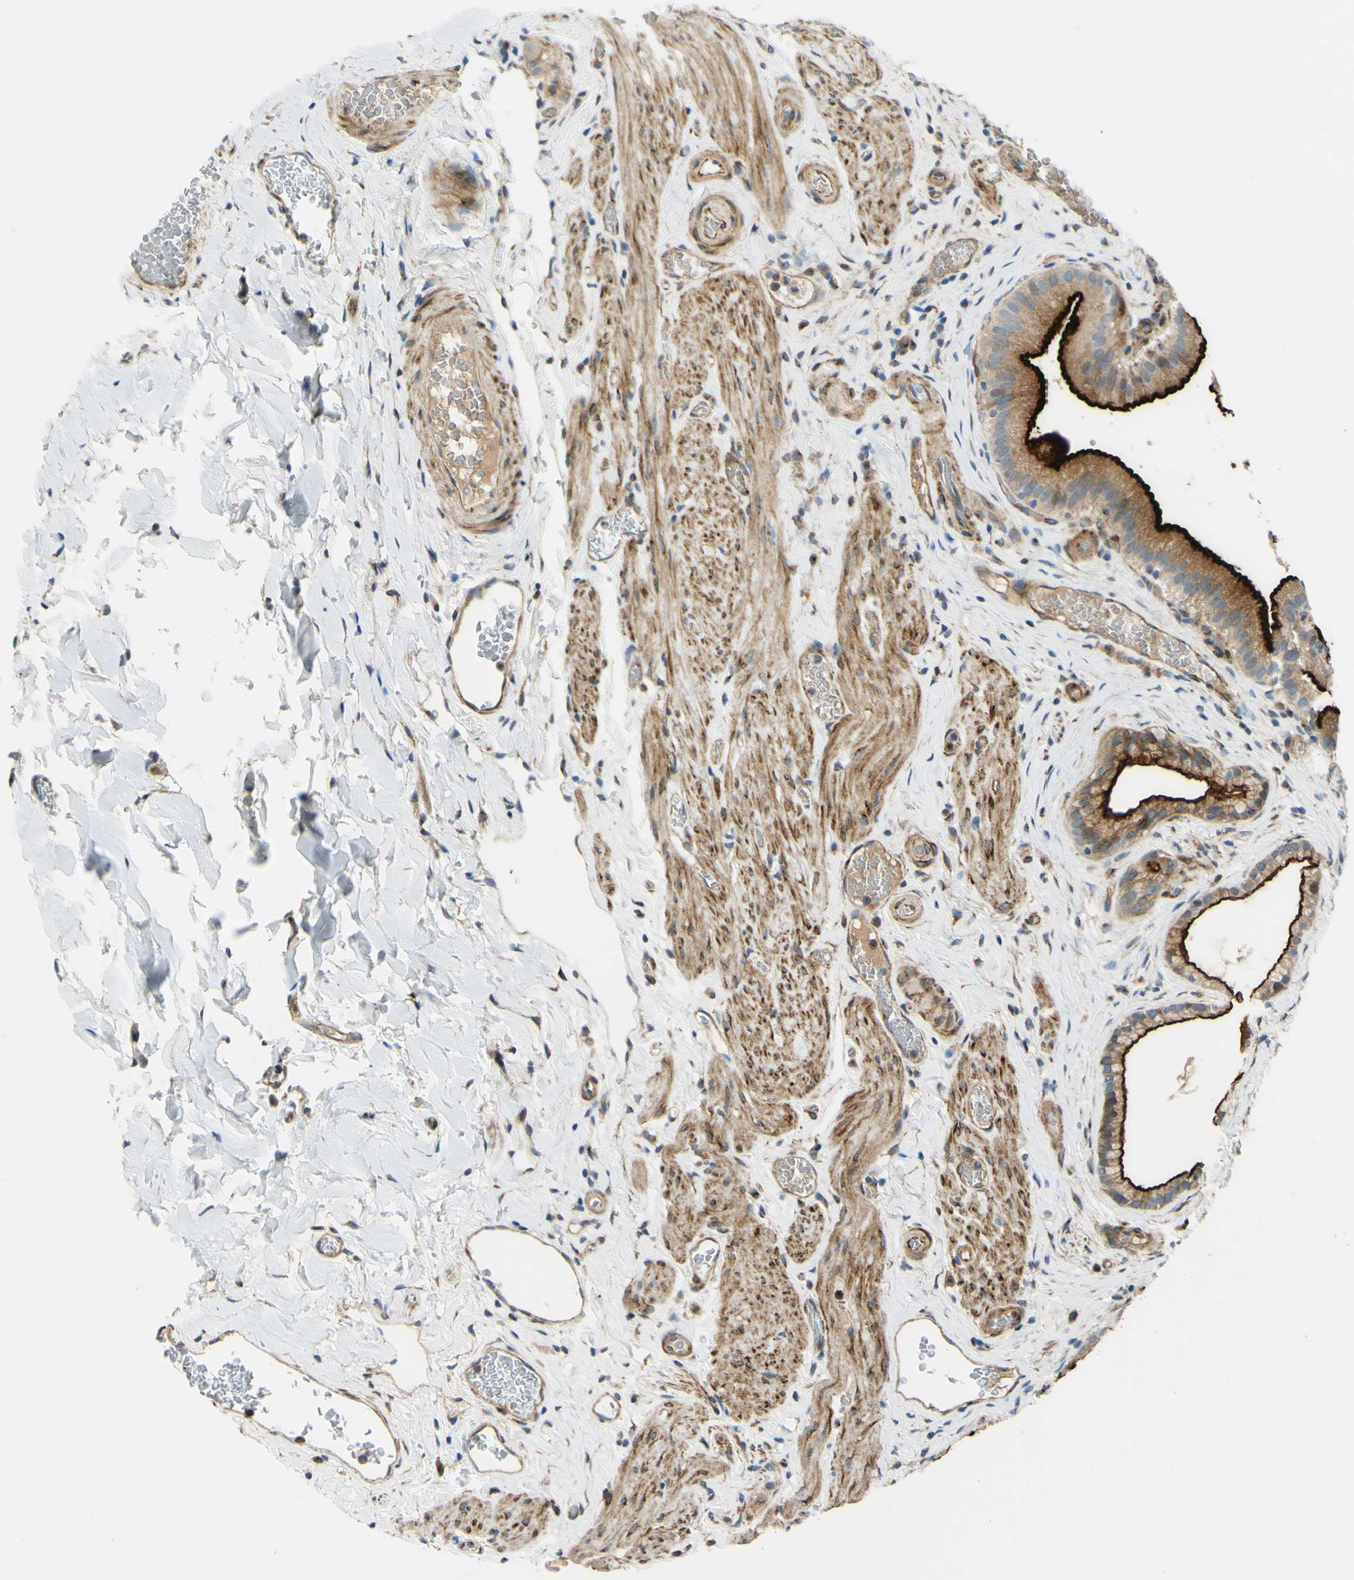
{"staining": {"intensity": "moderate", "quantity": ">75%", "location": "cytoplasmic/membranous"}, "tissue": "gallbladder", "cell_type": "Glandular cells", "image_type": "normal", "snomed": [{"axis": "morphology", "description": "Normal tissue, NOS"}, {"axis": "topography", "description": "Gallbladder"}], "caption": "Protein expression analysis of unremarkable human gallbladder reveals moderate cytoplasmic/membranous positivity in approximately >75% of glandular cells.", "gene": "ARHGAP1", "patient": {"sex": "male", "age": 54}}